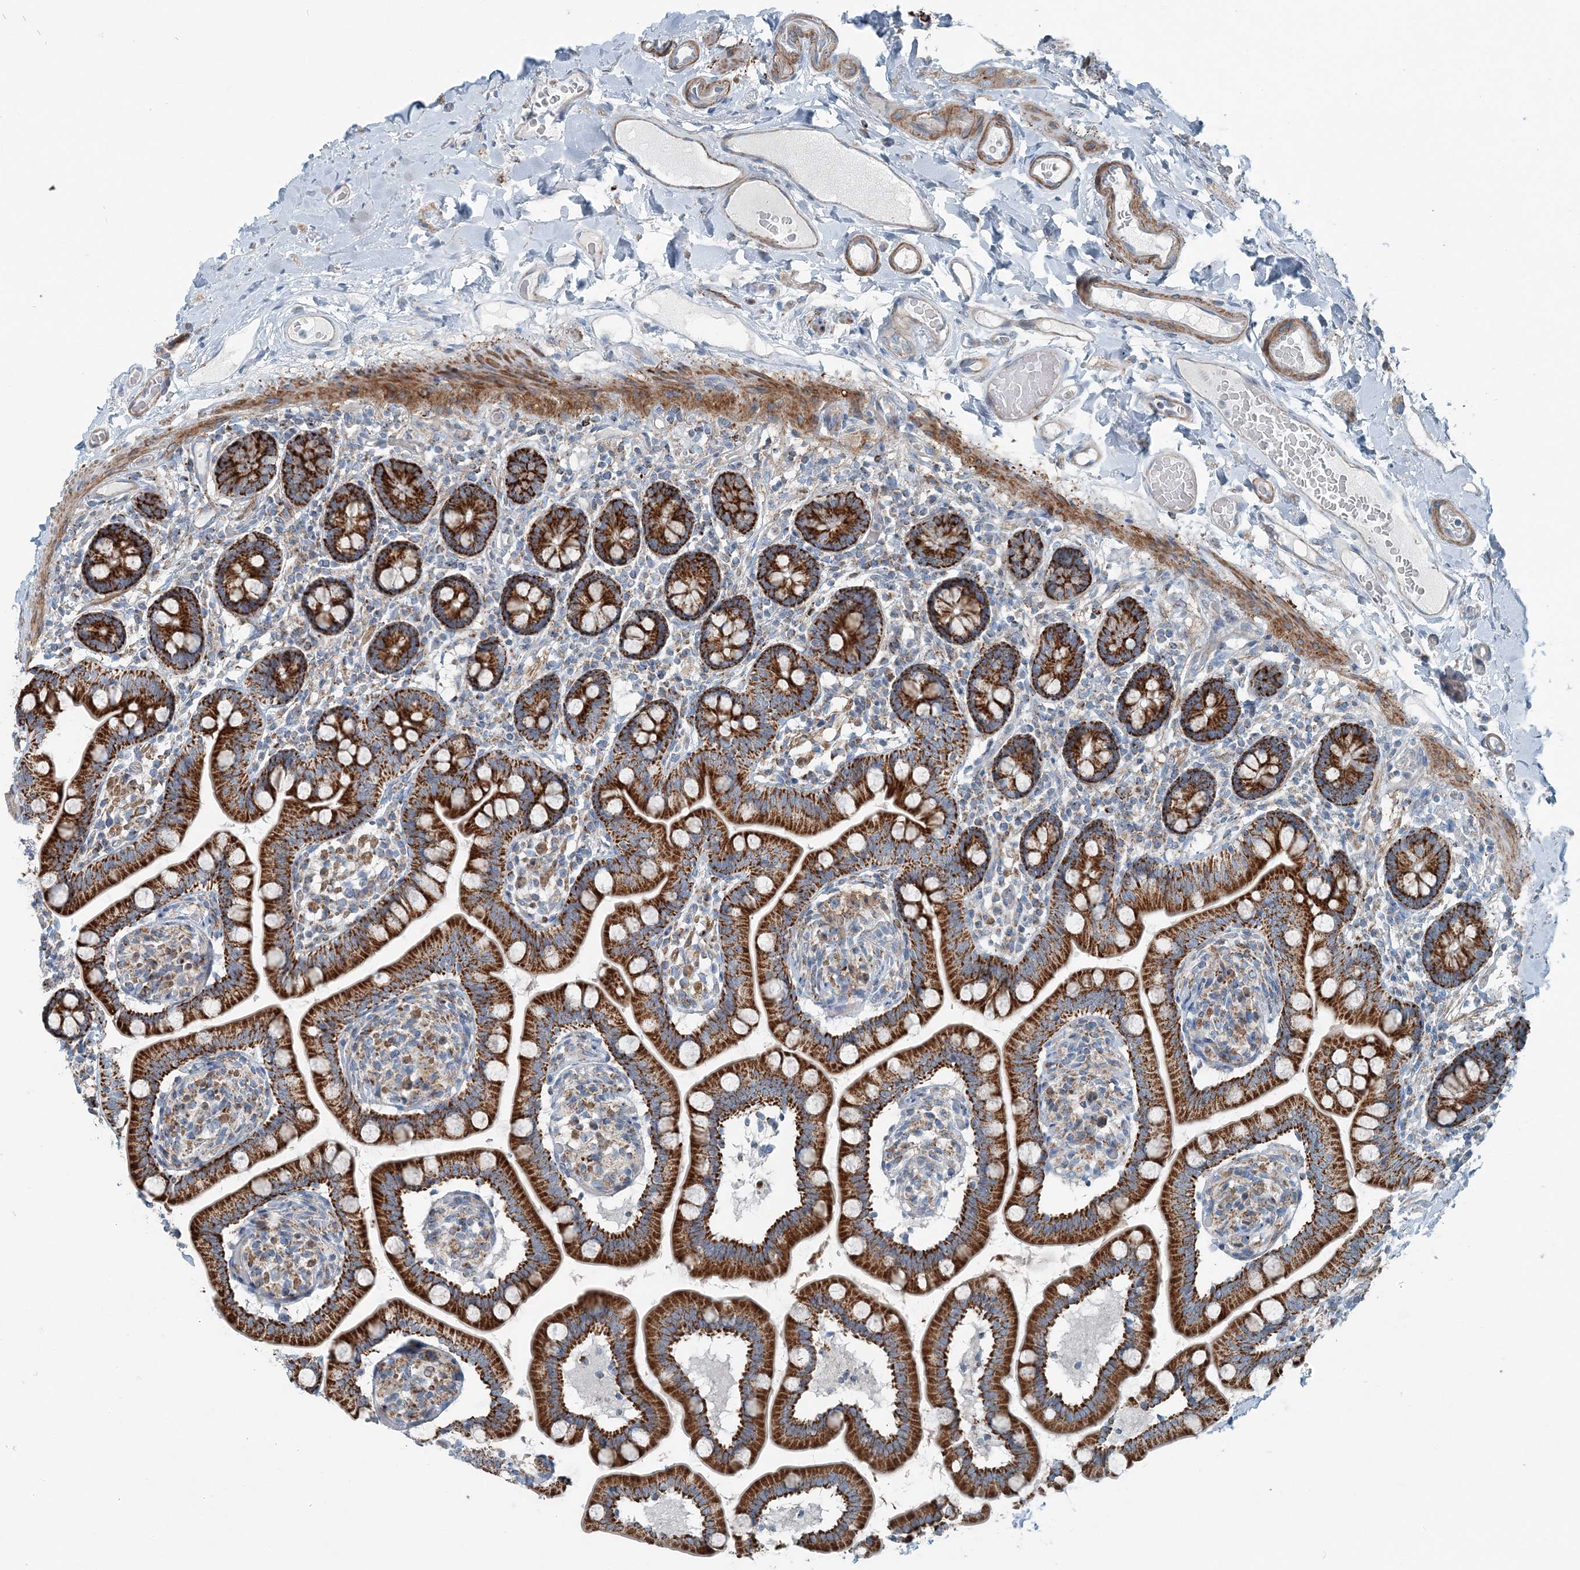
{"staining": {"intensity": "strong", "quantity": ">75%", "location": "cytoplasmic/membranous"}, "tissue": "small intestine", "cell_type": "Glandular cells", "image_type": "normal", "snomed": [{"axis": "morphology", "description": "Normal tissue, NOS"}, {"axis": "topography", "description": "Small intestine"}], "caption": "Immunohistochemical staining of benign small intestine reveals high levels of strong cytoplasmic/membranous positivity in approximately >75% of glandular cells.", "gene": "INTU", "patient": {"sex": "female", "age": 64}}